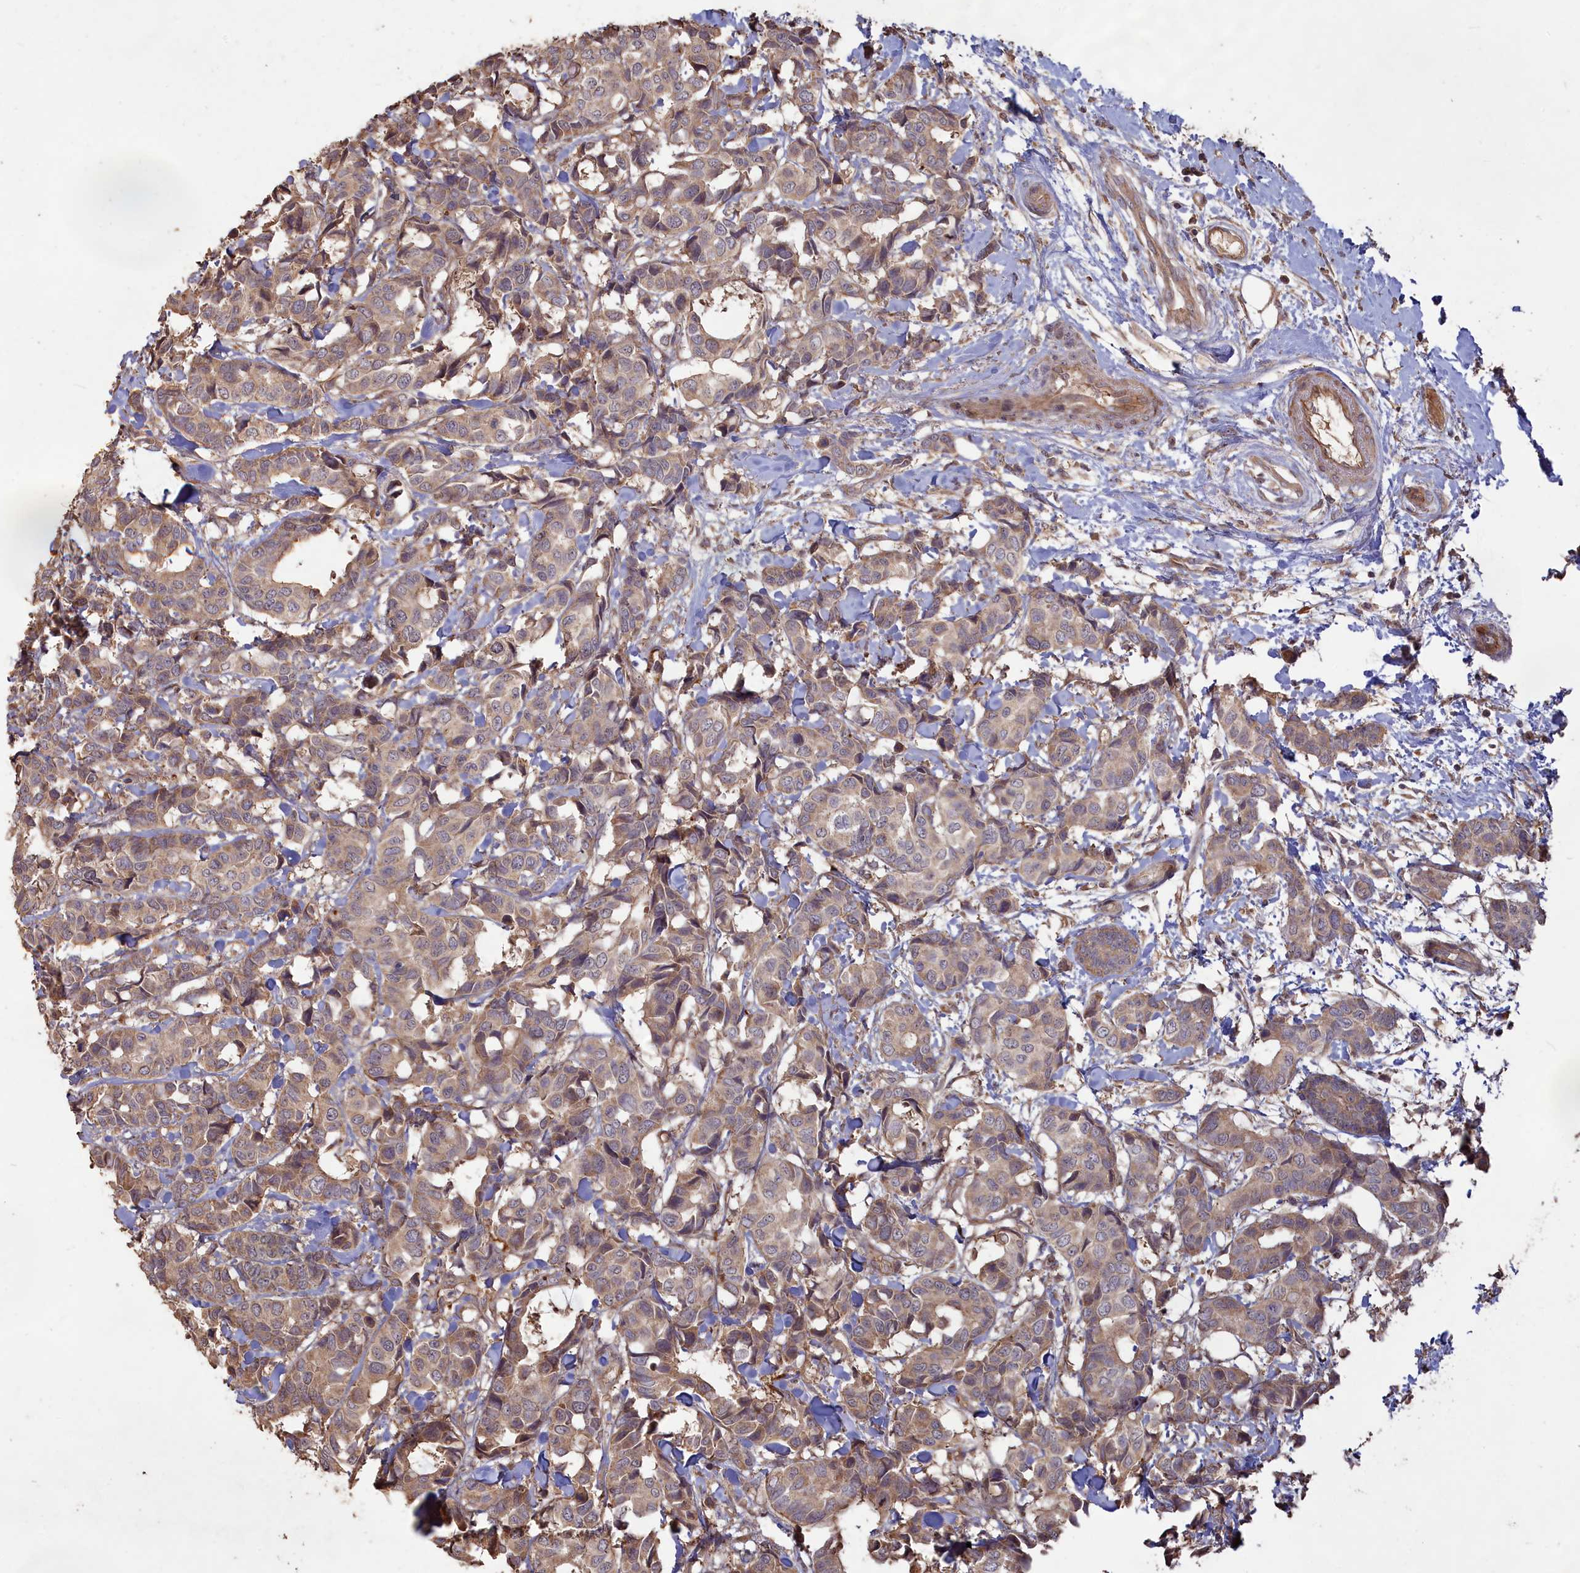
{"staining": {"intensity": "weak", "quantity": "25%-75%", "location": "cytoplasmic/membranous"}, "tissue": "breast cancer", "cell_type": "Tumor cells", "image_type": "cancer", "snomed": [{"axis": "morphology", "description": "Normal tissue, NOS"}, {"axis": "morphology", "description": "Duct carcinoma"}, {"axis": "topography", "description": "Breast"}], "caption": "A photomicrograph of intraductal carcinoma (breast) stained for a protein exhibits weak cytoplasmic/membranous brown staining in tumor cells. The protein is shown in brown color, while the nuclei are stained blue.", "gene": "LAYN", "patient": {"sex": "female", "age": 87}}